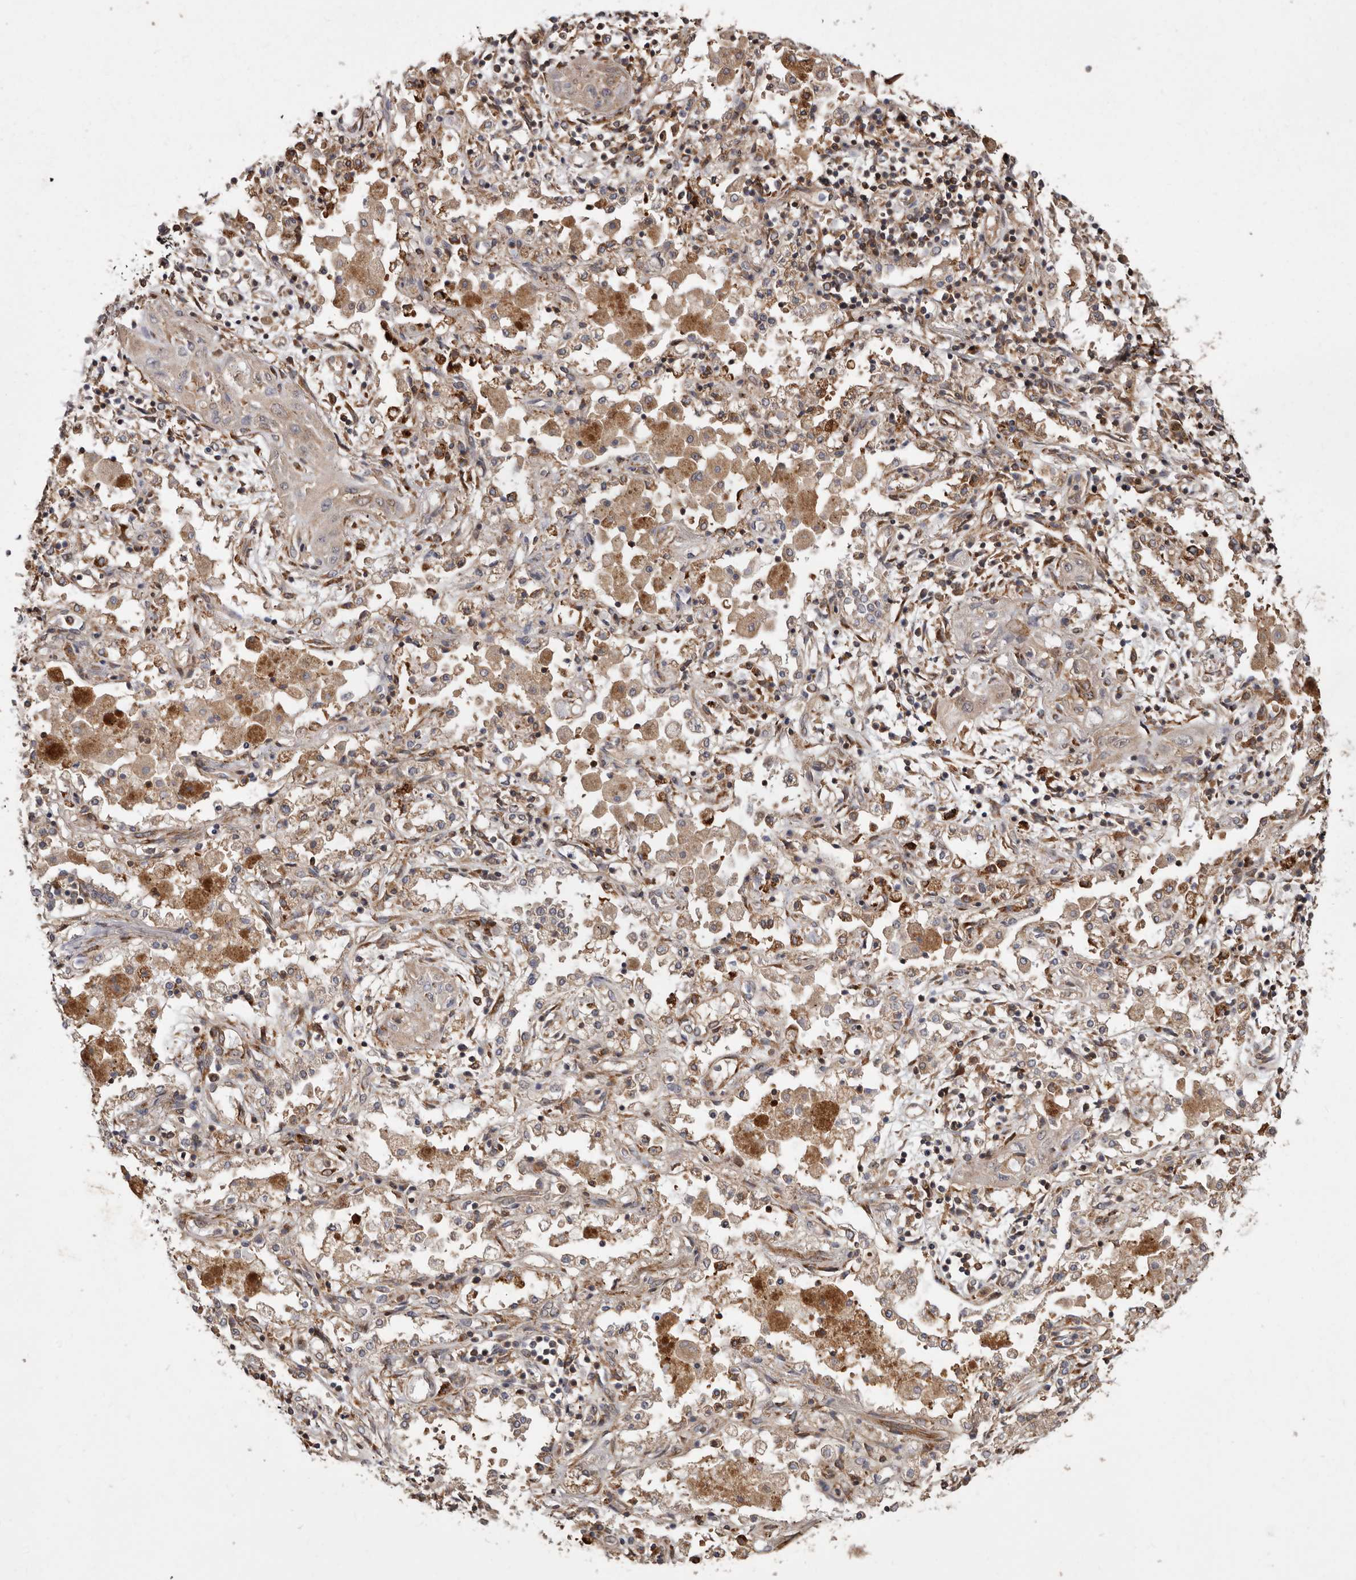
{"staining": {"intensity": "moderate", "quantity": ">75%", "location": "cytoplasmic/membranous"}, "tissue": "lung cancer", "cell_type": "Tumor cells", "image_type": "cancer", "snomed": [{"axis": "morphology", "description": "Squamous cell carcinoma, NOS"}, {"axis": "topography", "description": "Lung"}], "caption": "IHC image of neoplastic tissue: human squamous cell carcinoma (lung) stained using immunohistochemistry exhibits medium levels of moderate protein expression localized specifically in the cytoplasmic/membranous of tumor cells, appearing as a cytoplasmic/membranous brown color.", "gene": "FLAD1", "patient": {"sex": "female", "age": 47}}